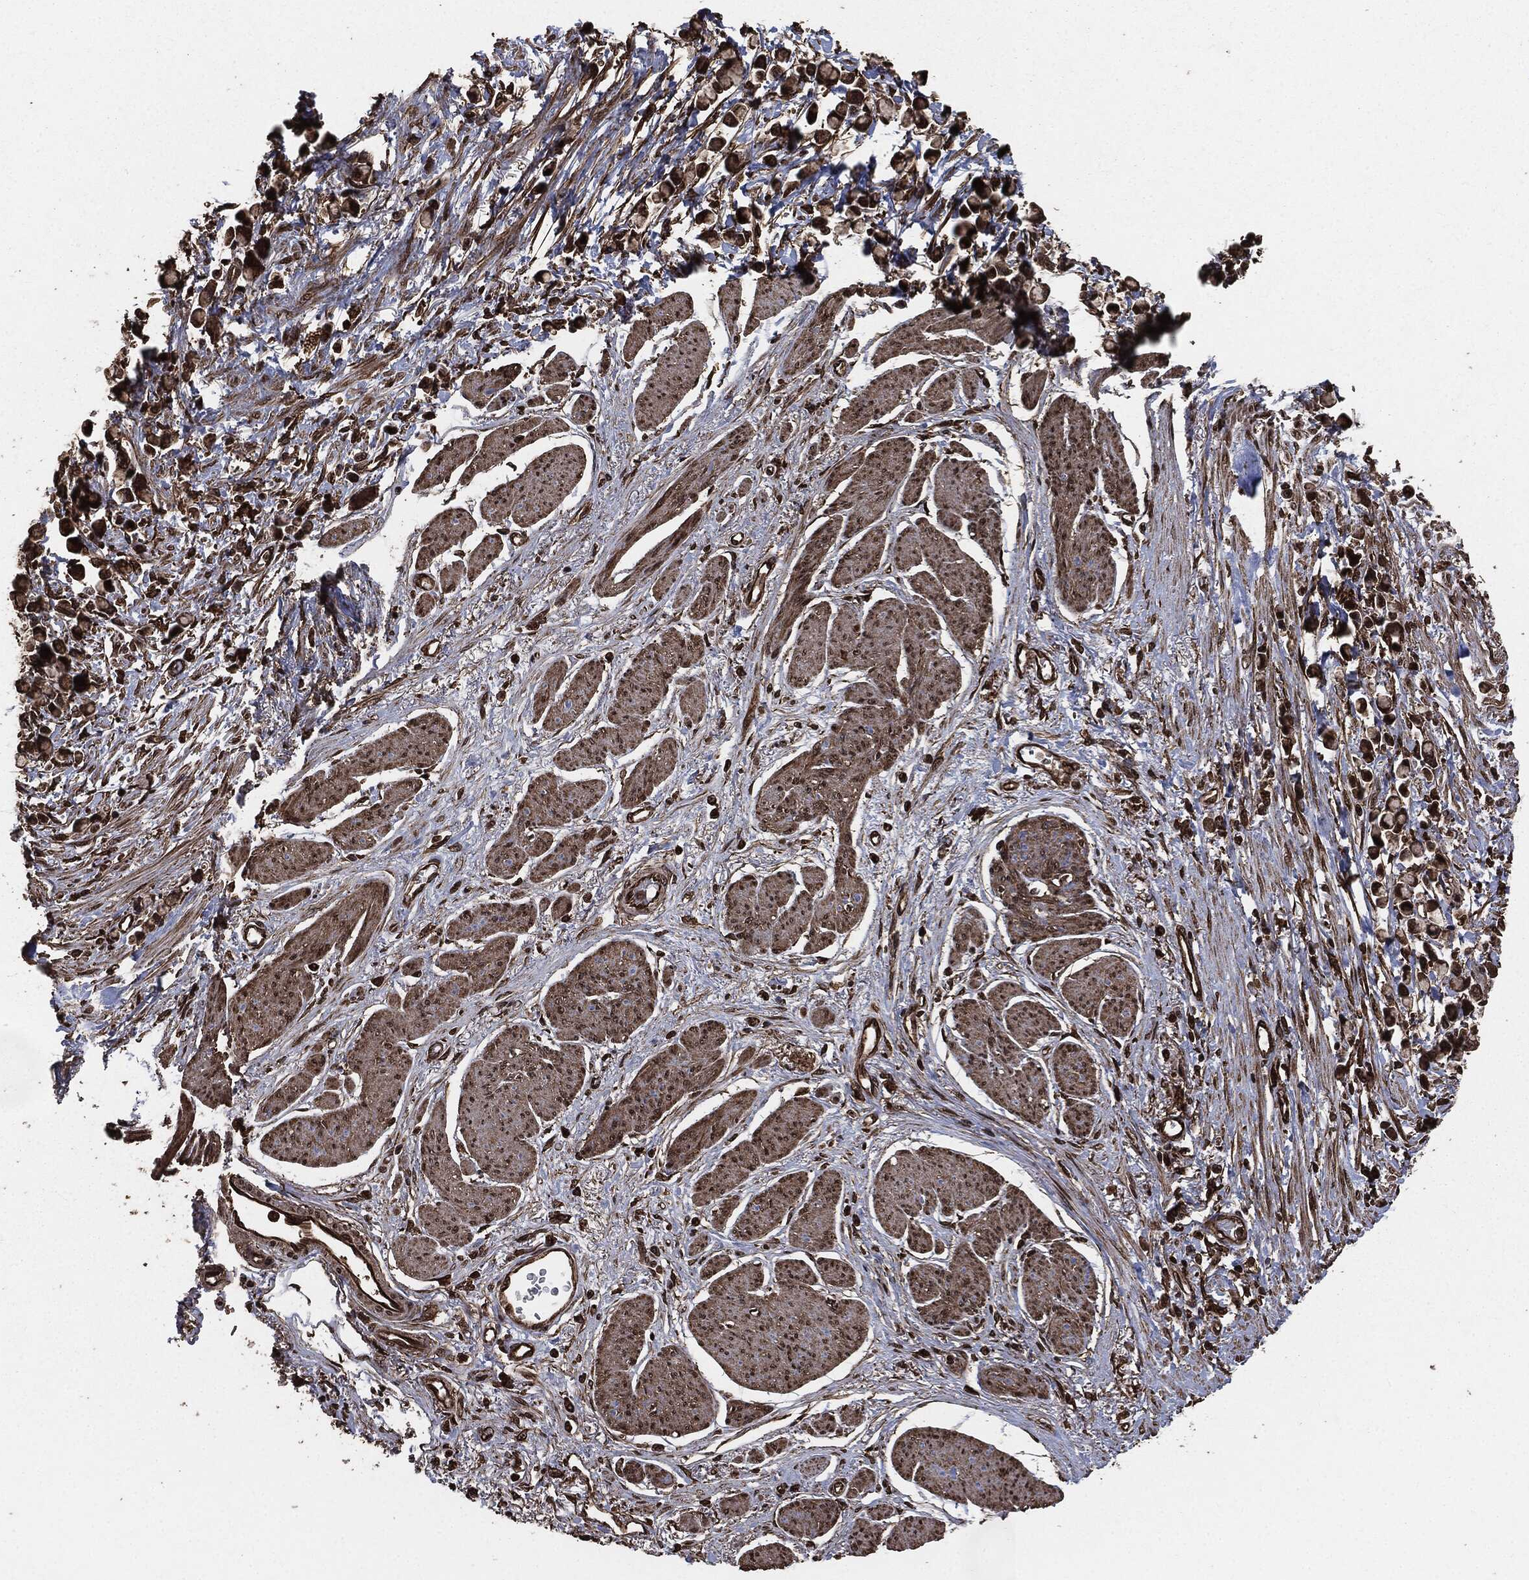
{"staining": {"intensity": "strong", "quantity": ">75%", "location": "cytoplasmic/membranous"}, "tissue": "stomach cancer", "cell_type": "Tumor cells", "image_type": "cancer", "snomed": [{"axis": "morphology", "description": "Adenocarcinoma, NOS"}, {"axis": "topography", "description": "Stomach"}], "caption": "An image of stomach cancer (adenocarcinoma) stained for a protein demonstrates strong cytoplasmic/membranous brown staining in tumor cells.", "gene": "EGFR", "patient": {"sex": "female", "age": 81}}